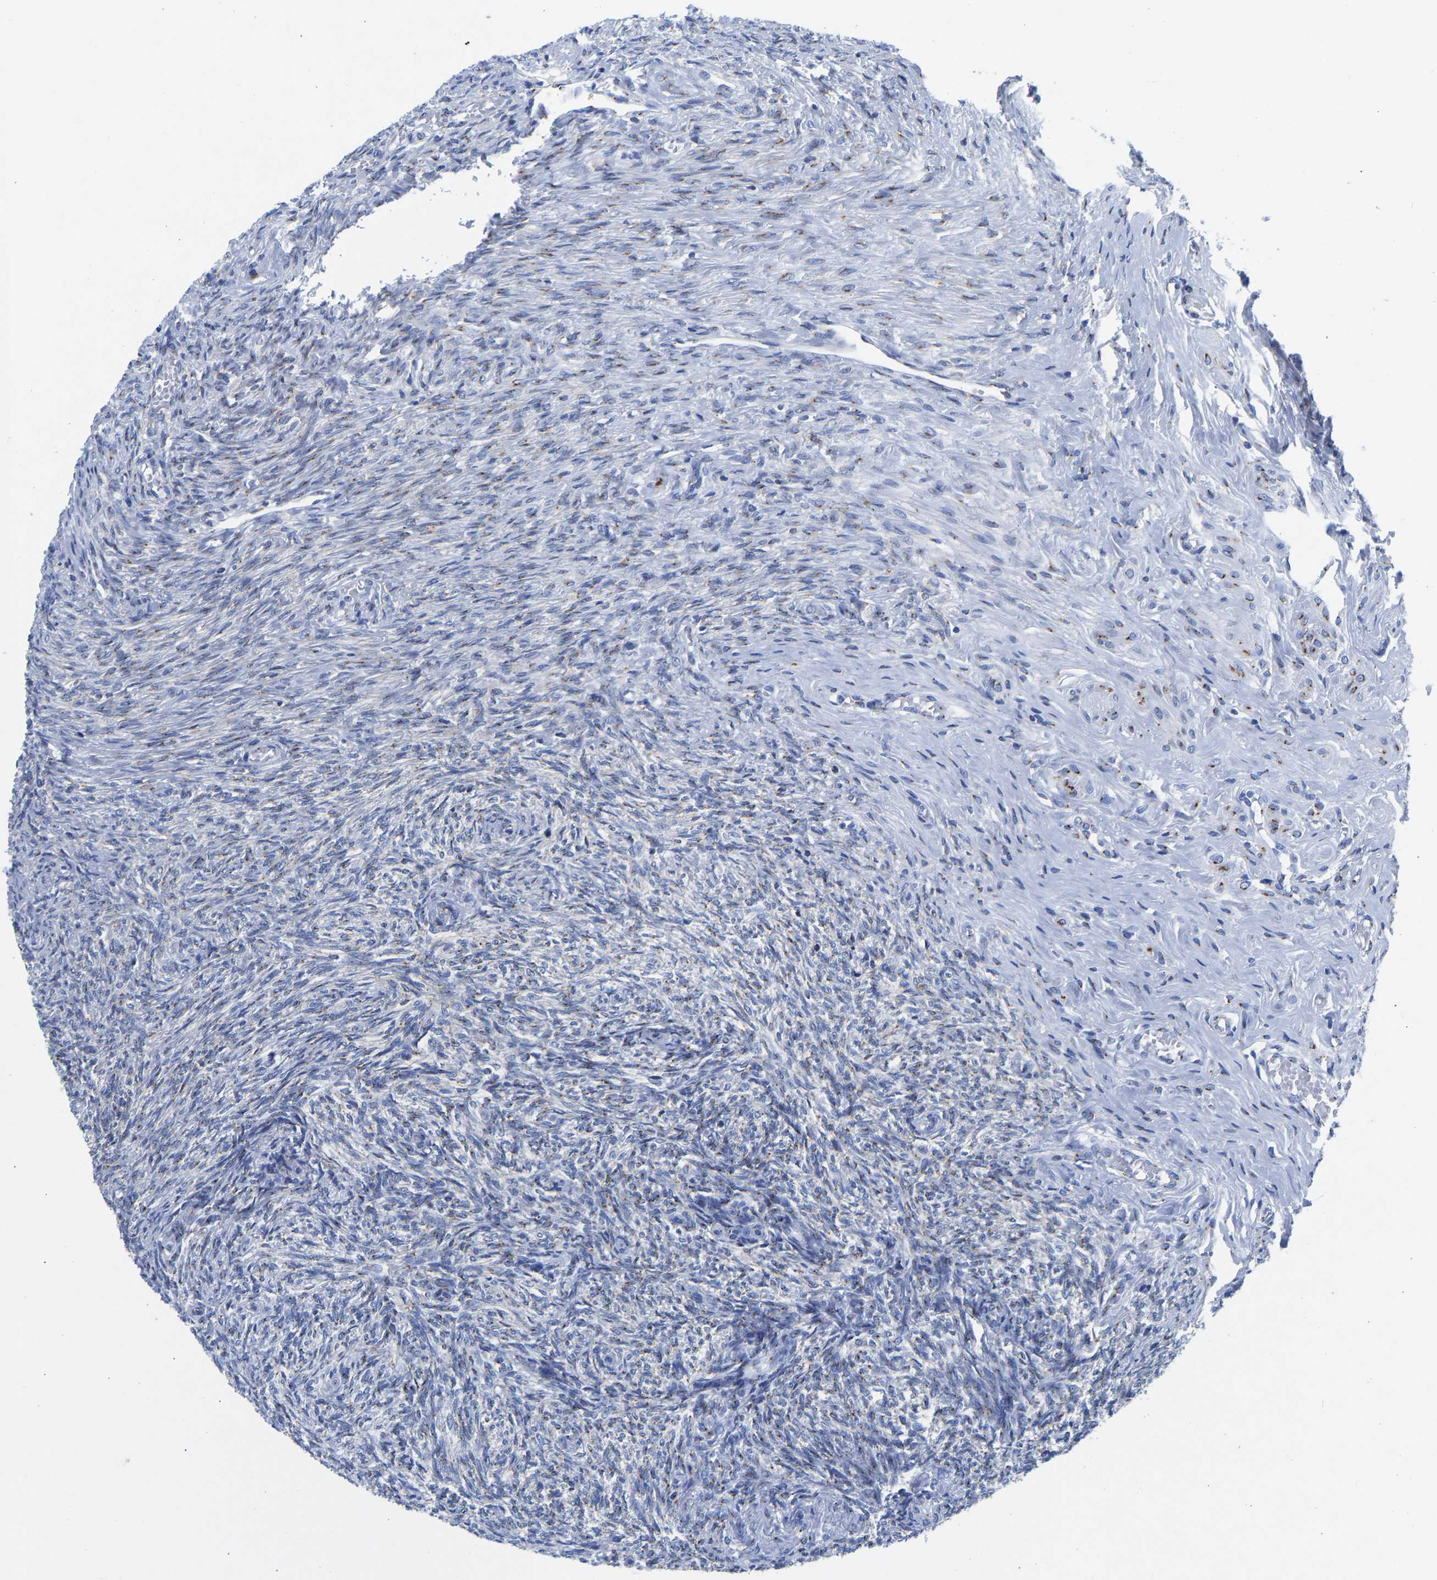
{"staining": {"intensity": "moderate", "quantity": "25%-75%", "location": "cytoplasmic/membranous"}, "tissue": "ovary", "cell_type": "Ovarian stroma cells", "image_type": "normal", "snomed": [{"axis": "morphology", "description": "Normal tissue, NOS"}, {"axis": "topography", "description": "Ovary"}], "caption": "This micrograph demonstrates benign ovary stained with immunohistochemistry (IHC) to label a protein in brown. The cytoplasmic/membranous of ovarian stroma cells show moderate positivity for the protein. Nuclei are counter-stained blue.", "gene": "TMEM87A", "patient": {"sex": "female", "age": 41}}